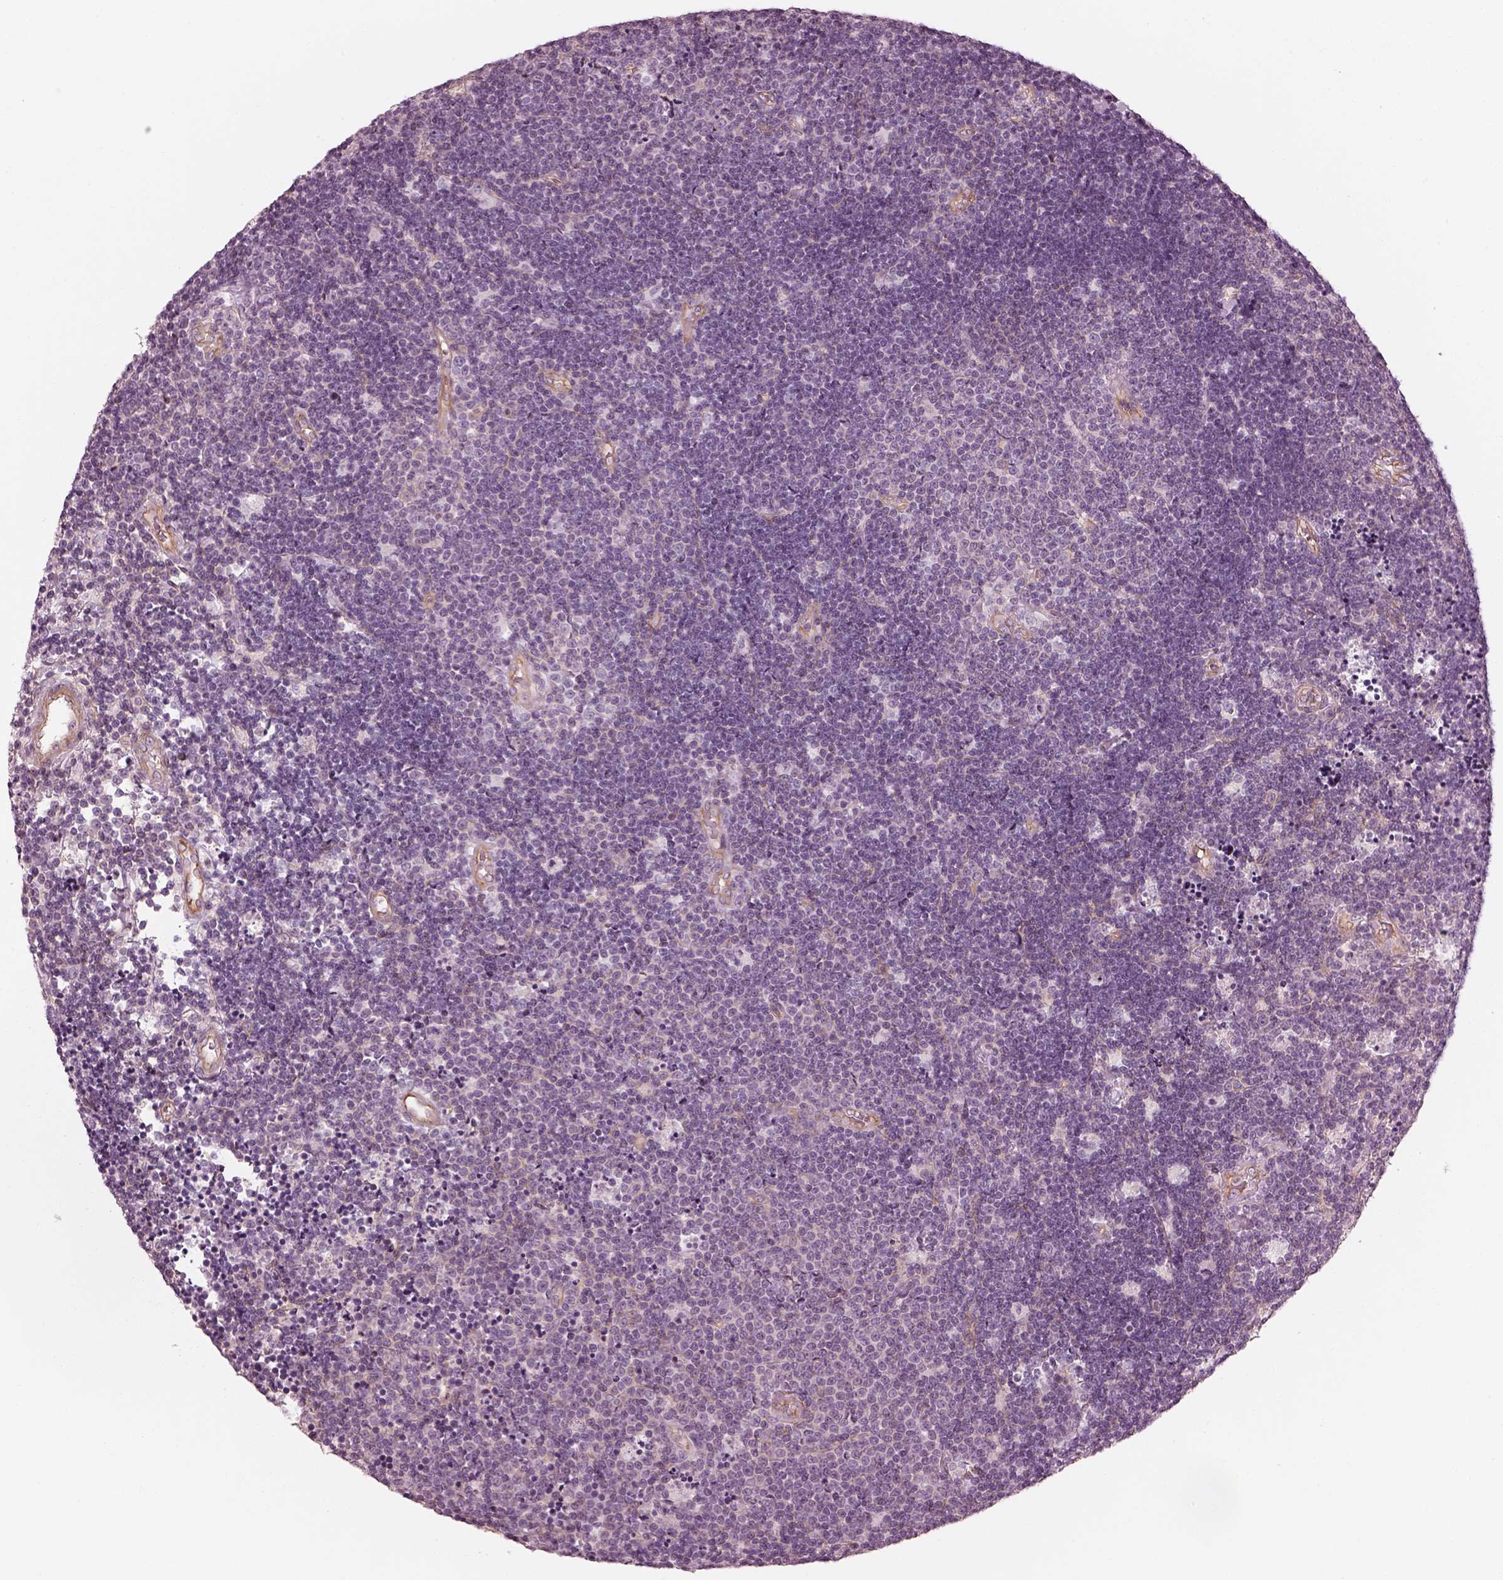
{"staining": {"intensity": "negative", "quantity": "none", "location": "none"}, "tissue": "lymphoma", "cell_type": "Tumor cells", "image_type": "cancer", "snomed": [{"axis": "morphology", "description": "Malignant lymphoma, non-Hodgkin's type, Low grade"}, {"axis": "topography", "description": "Brain"}], "caption": "High magnification brightfield microscopy of low-grade malignant lymphoma, non-Hodgkin's type stained with DAB (brown) and counterstained with hematoxylin (blue): tumor cells show no significant expression. (DAB IHC with hematoxylin counter stain).", "gene": "ELAPOR1", "patient": {"sex": "female", "age": 66}}